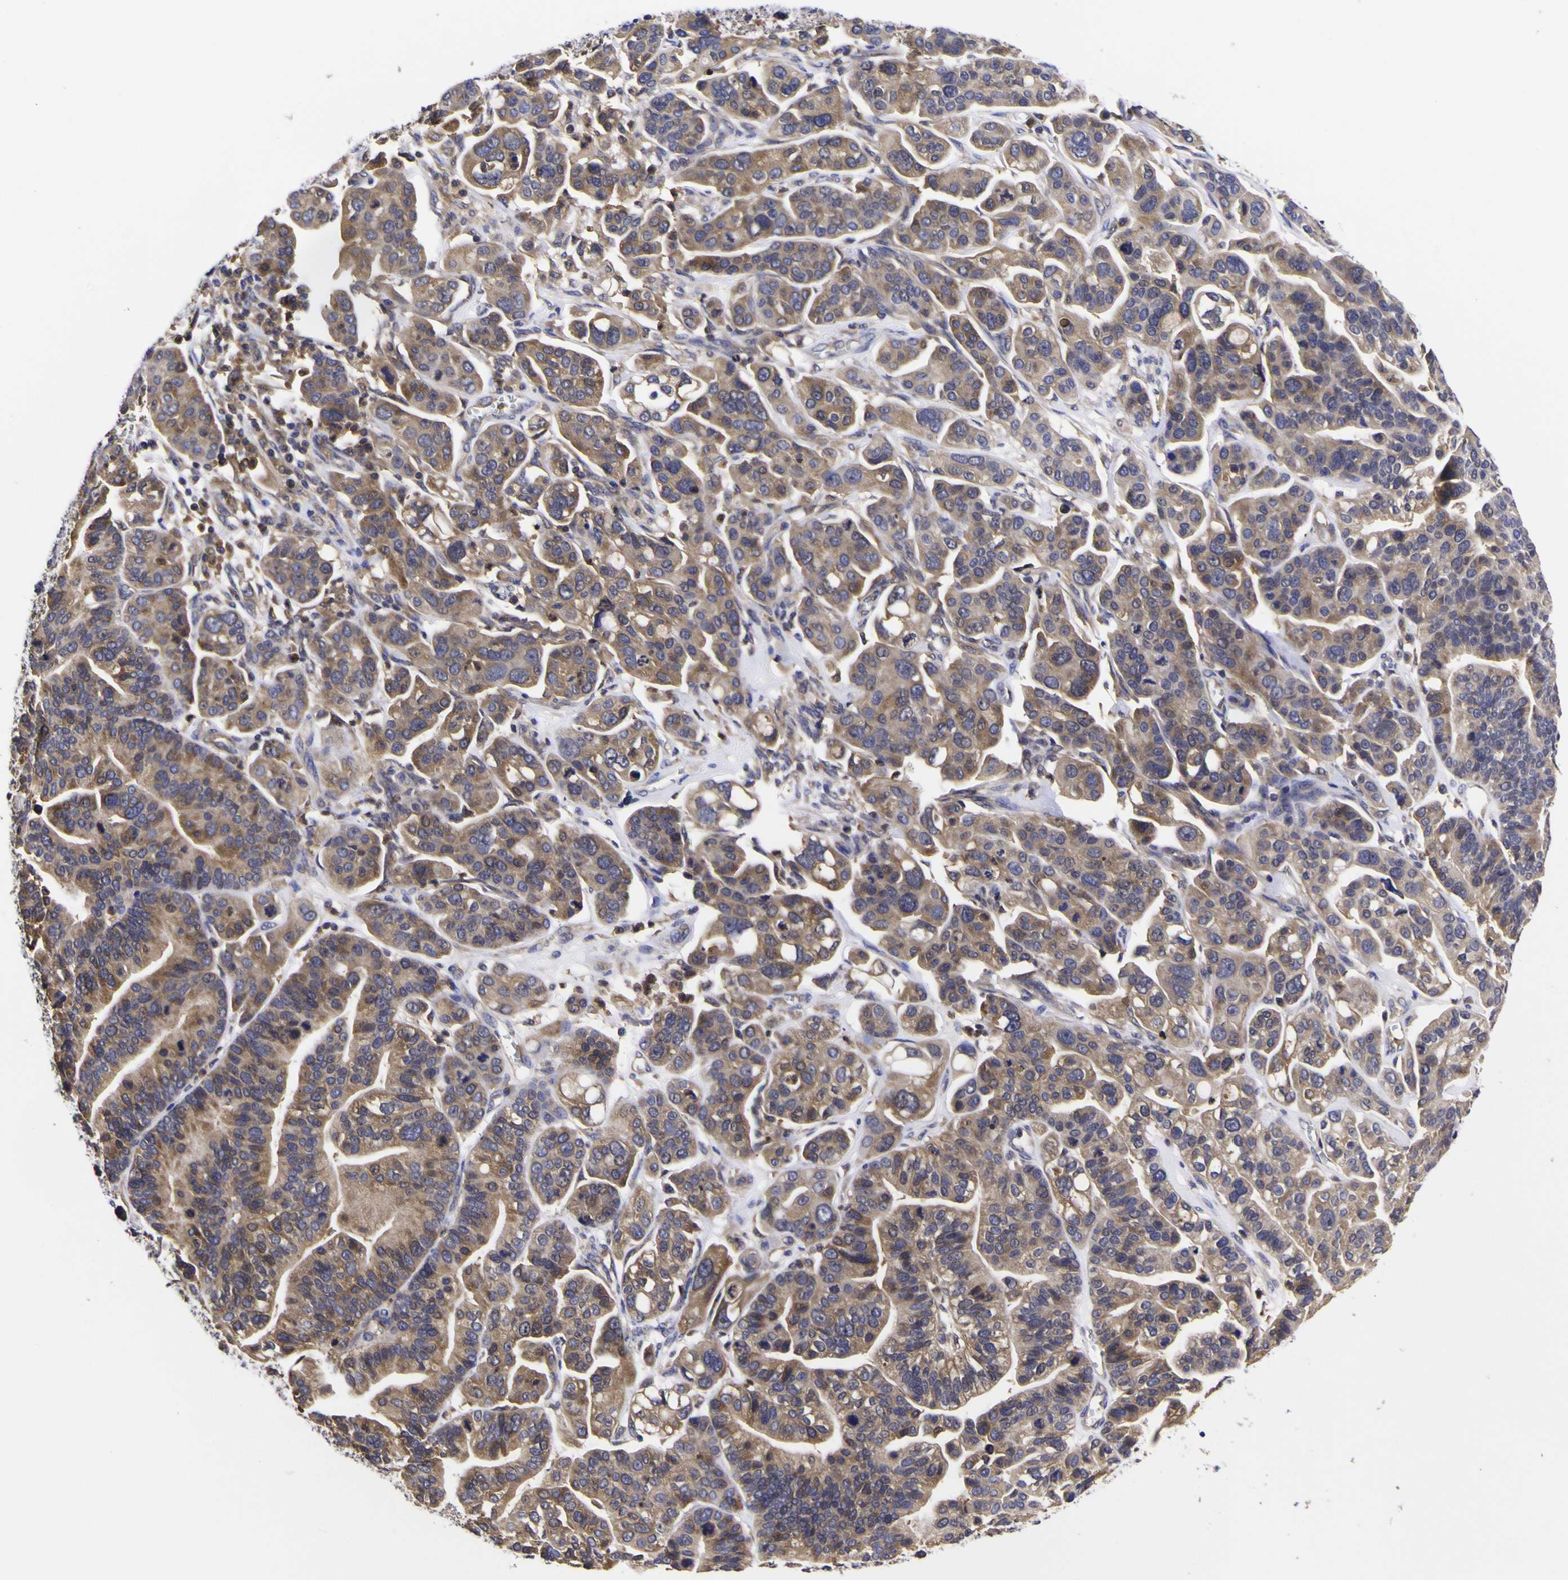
{"staining": {"intensity": "weak", "quantity": ">75%", "location": "cytoplasmic/membranous"}, "tissue": "ovarian cancer", "cell_type": "Tumor cells", "image_type": "cancer", "snomed": [{"axis": "morphology", "description": "Cystadenocarcinoma, serous, NOS"}, {"axis": "topography", "description": "Ovary"}], "caption": "Tumor cells exhibit weak cytoplasmic/membranous expression in about >75% of cells in ovarian cancer.", "gene": "MAPK14", "patient": {"sex": "female", "age": 56}}